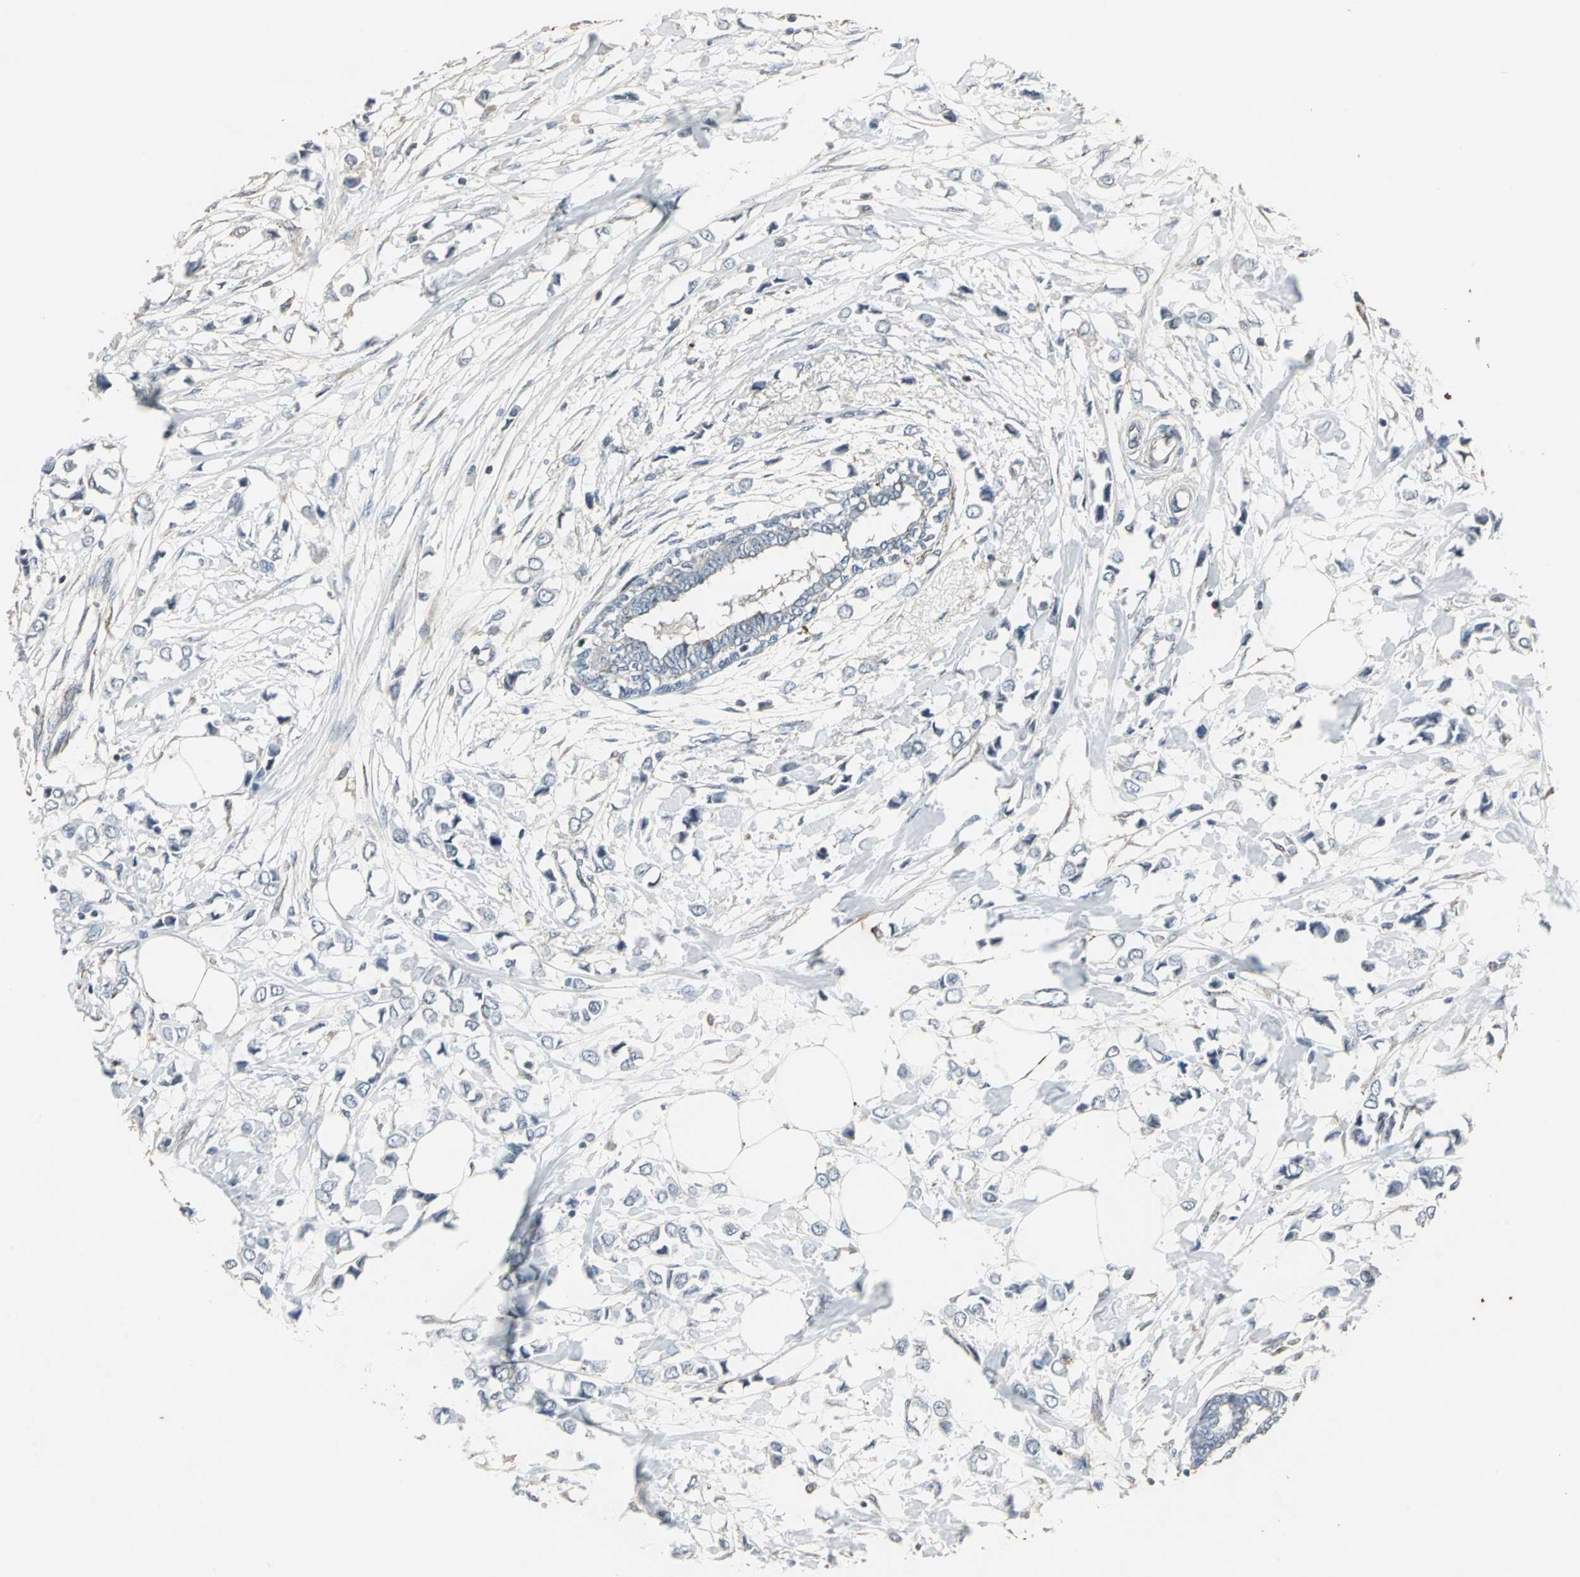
{"staining": {"intensity": "negative", "quantity": "none", "location": "none"}, "tissue": "breast cancer", "cell_type": "Tumor cells", "image_type": "cancer", "snomed": [{"axis": "morphology", "description": "Lobular carcinoma"}, {"axis": "topography", "description": "Breast"}], "caption": "Breast cancer (lobular carcinoma) stained for a protein using immunohistochemistry exhibits no positivity tumor cells.", "gene": "DNAJB4", "patient": {"sex": "female", "age": 51}}